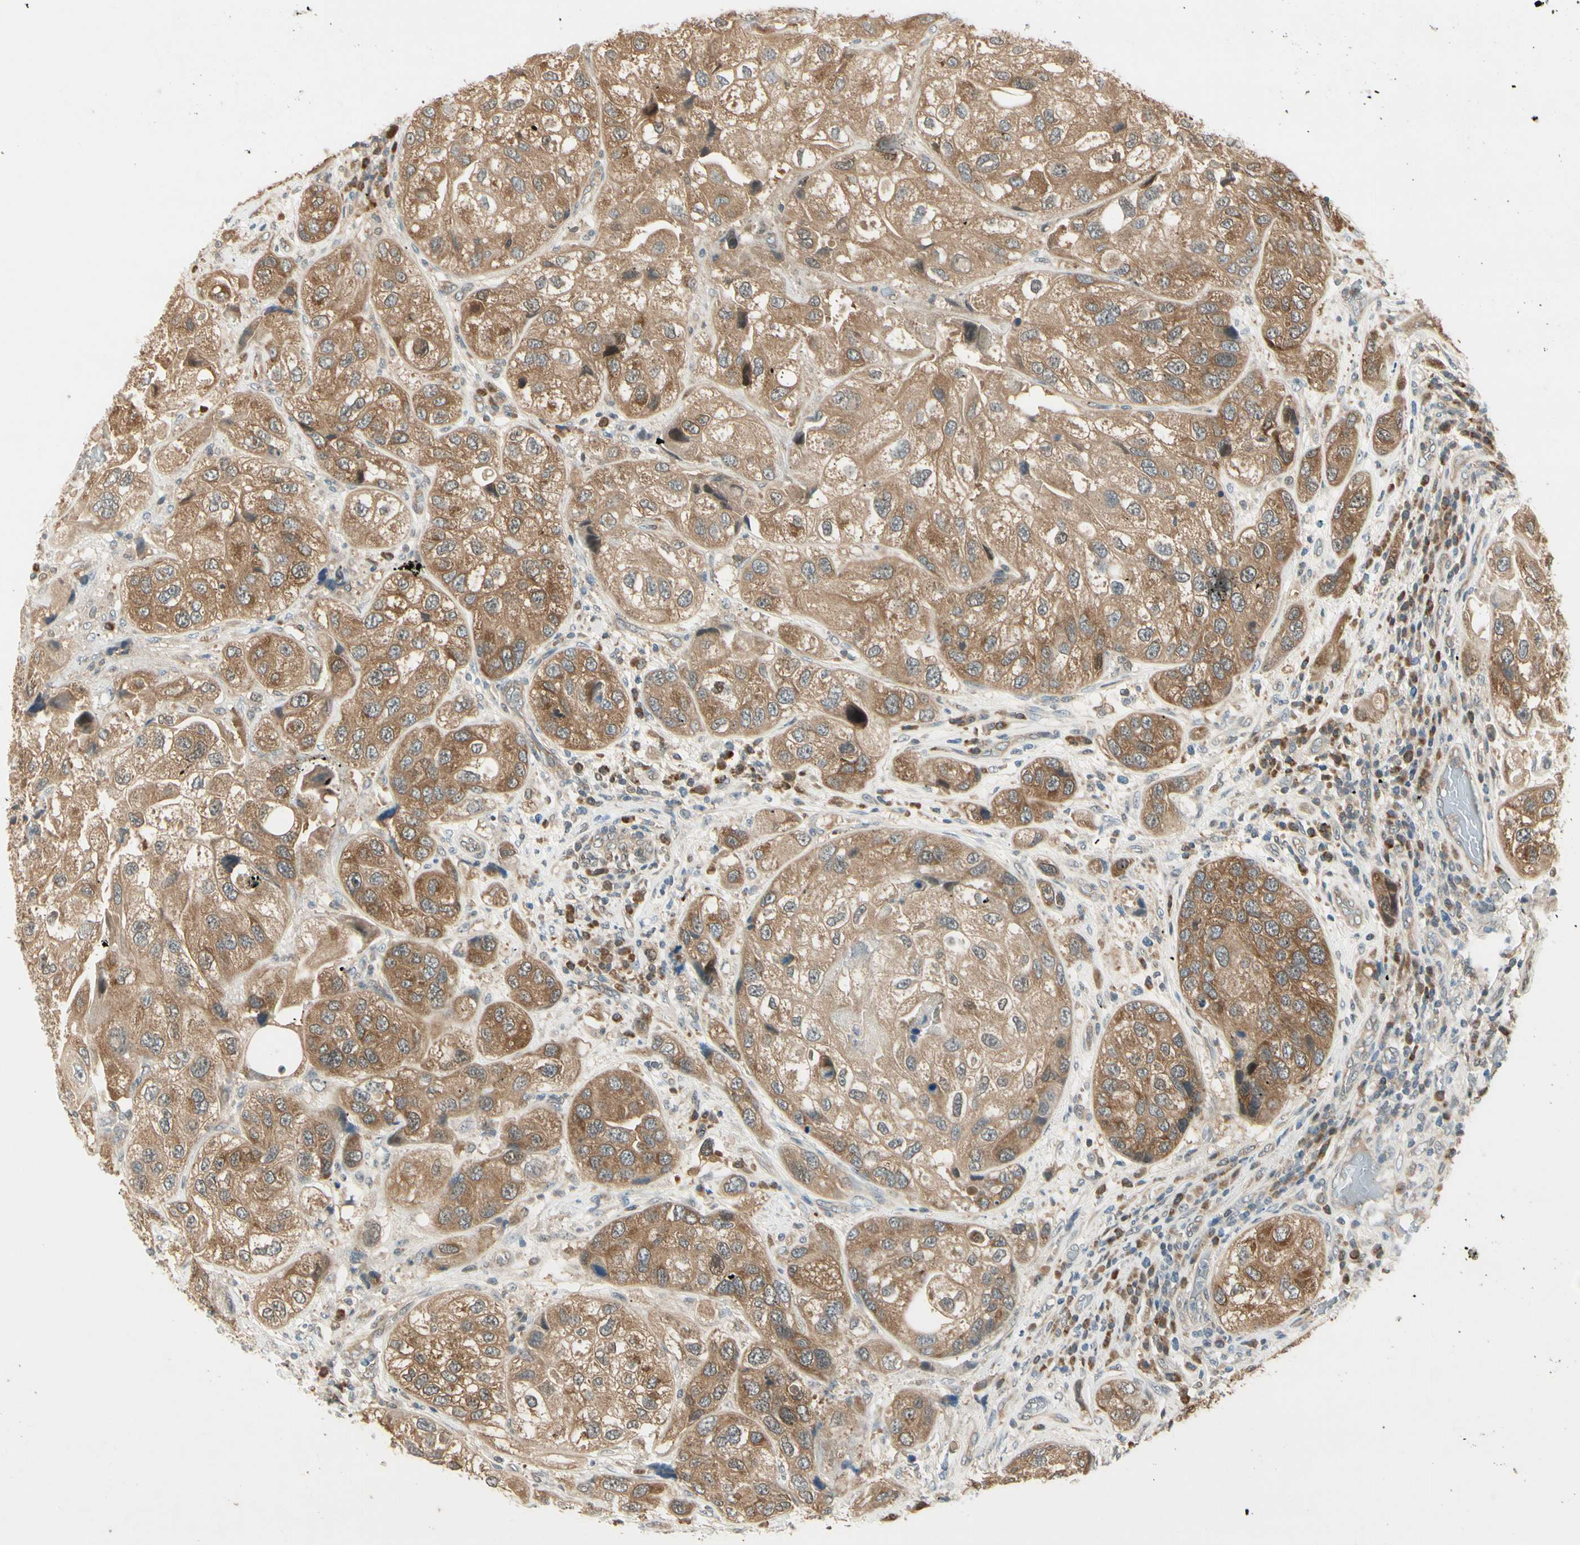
{"staining": {"intensity": "weak", "quantity": ">75%", "location": "cytoplasmic/membranous"}, "tissue": "urothelial cancer", "cell_type": "Tumor cells", "image_type": "cancer", "snomed": [{"axis": "morphology", "description": "Urothelial carcinoma, High grade"}, {"axis": "topography", "description": "Urinary bladder"}], "caption": "High-magnification brightfield microscopy of urothelial cancer stained with DAB (3,3'-diaminobenzidine) (brown) and counterstained with hematoxylin (blue). tumor cells exhibit weak cytoplasmic/membranous staining is appreciated in approximately>75% of cells.", "gene": "IPO5", "patient": {"sex": "female", "age": 64}}